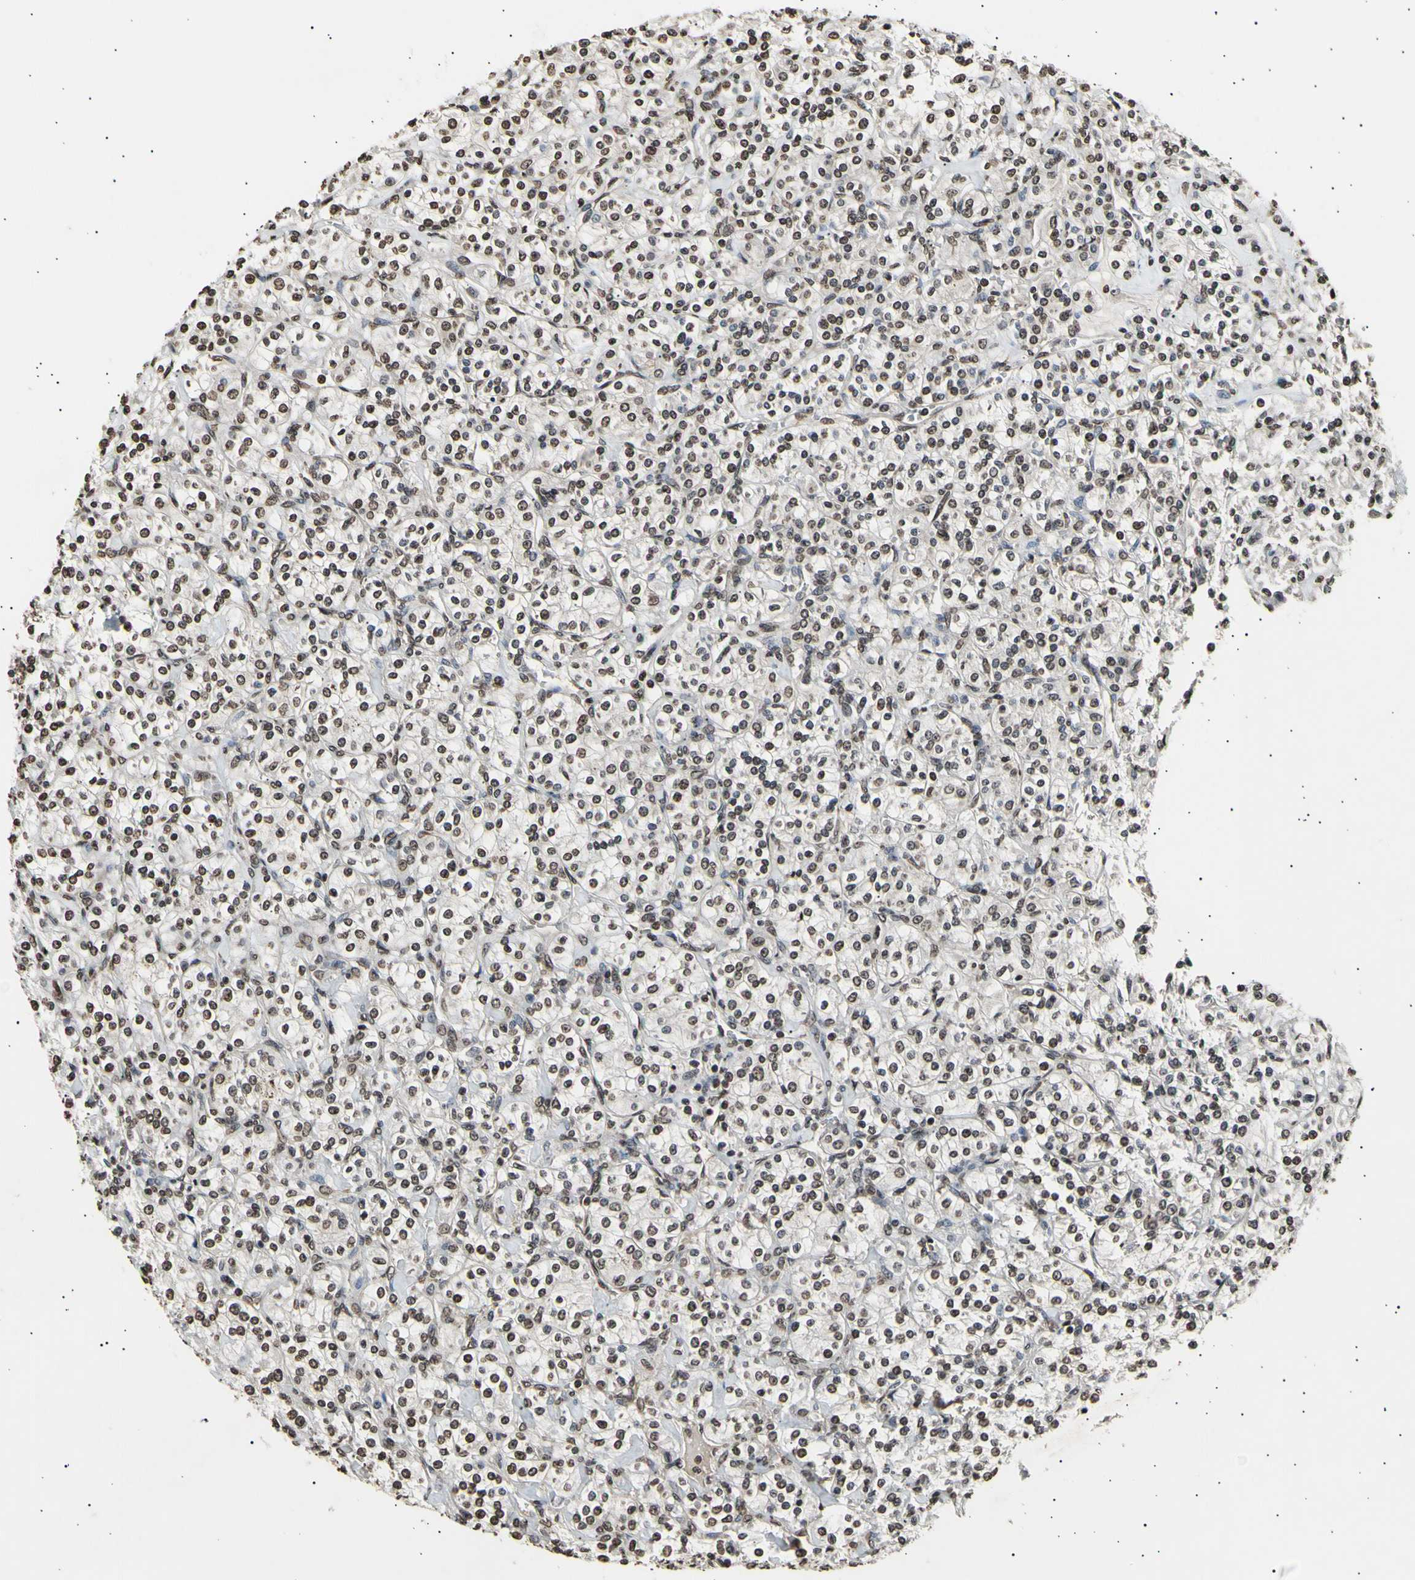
{"staining": {"intensity": "moderate", "quantity": ">75%", "location": "nuclear"}, "tissue": "renal cancer", "cell_type": "Tumor cells", "image_type": "cancer", "snomed": [{"axis": "morphology", "description": "Adenocarcinoma, NOS"}, {"axis": "topography", "description": "Kidney"}], "caption": "The immunohistochemical stain labels moderate nuclear staining in tumor cells of adenocarcinoma (renal) tissue. The staining was performed using DAB (3,3'-diaminobenzidine), with brown indicating positive protein expression. Nuclei are stained blue with hematoxylin.", "gene": "ANAPC7", "patient": {"sex": "male", "age": 77}}